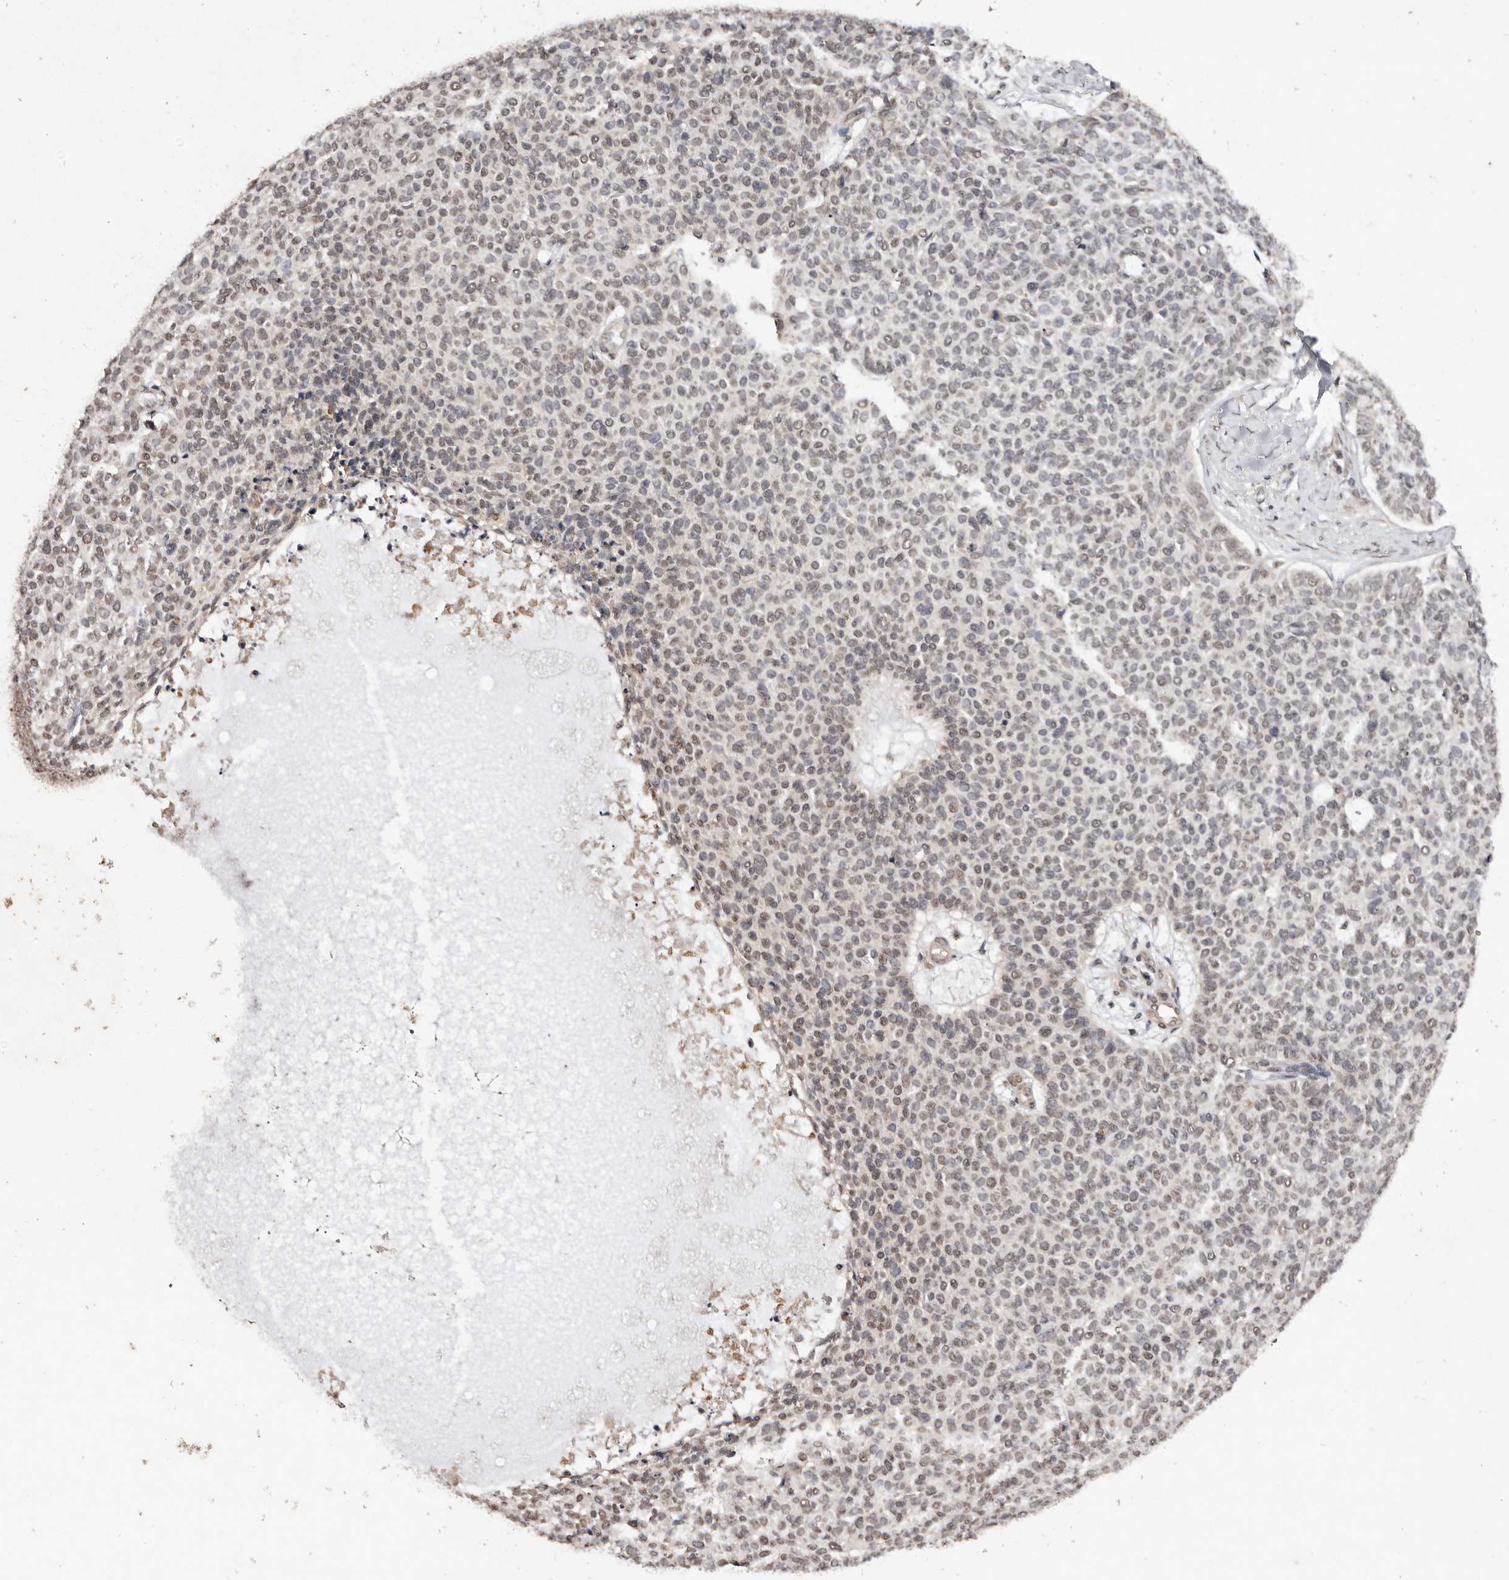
{"staining": {"intensity": "weak", "quantity": "<25%", "location": "nuclear"}, "tissue": "skin cancer", "cell_type": "Tumor cells", "image_type": "cancer", "snomed": [{"axis": "morphology", "description": "Normal tissue, NOS"}, {"axis": "morphology", "description": "Basal cell carcinoma"}, {"axis": "topography", "description": "Skin"}], "caption": "Immunohistochemical staining of human skin basal cell carcinoma shows no significant staining in tumor cells.", "gene": "NOTCH1", "patient": {"sex": "male", "age": 50}}